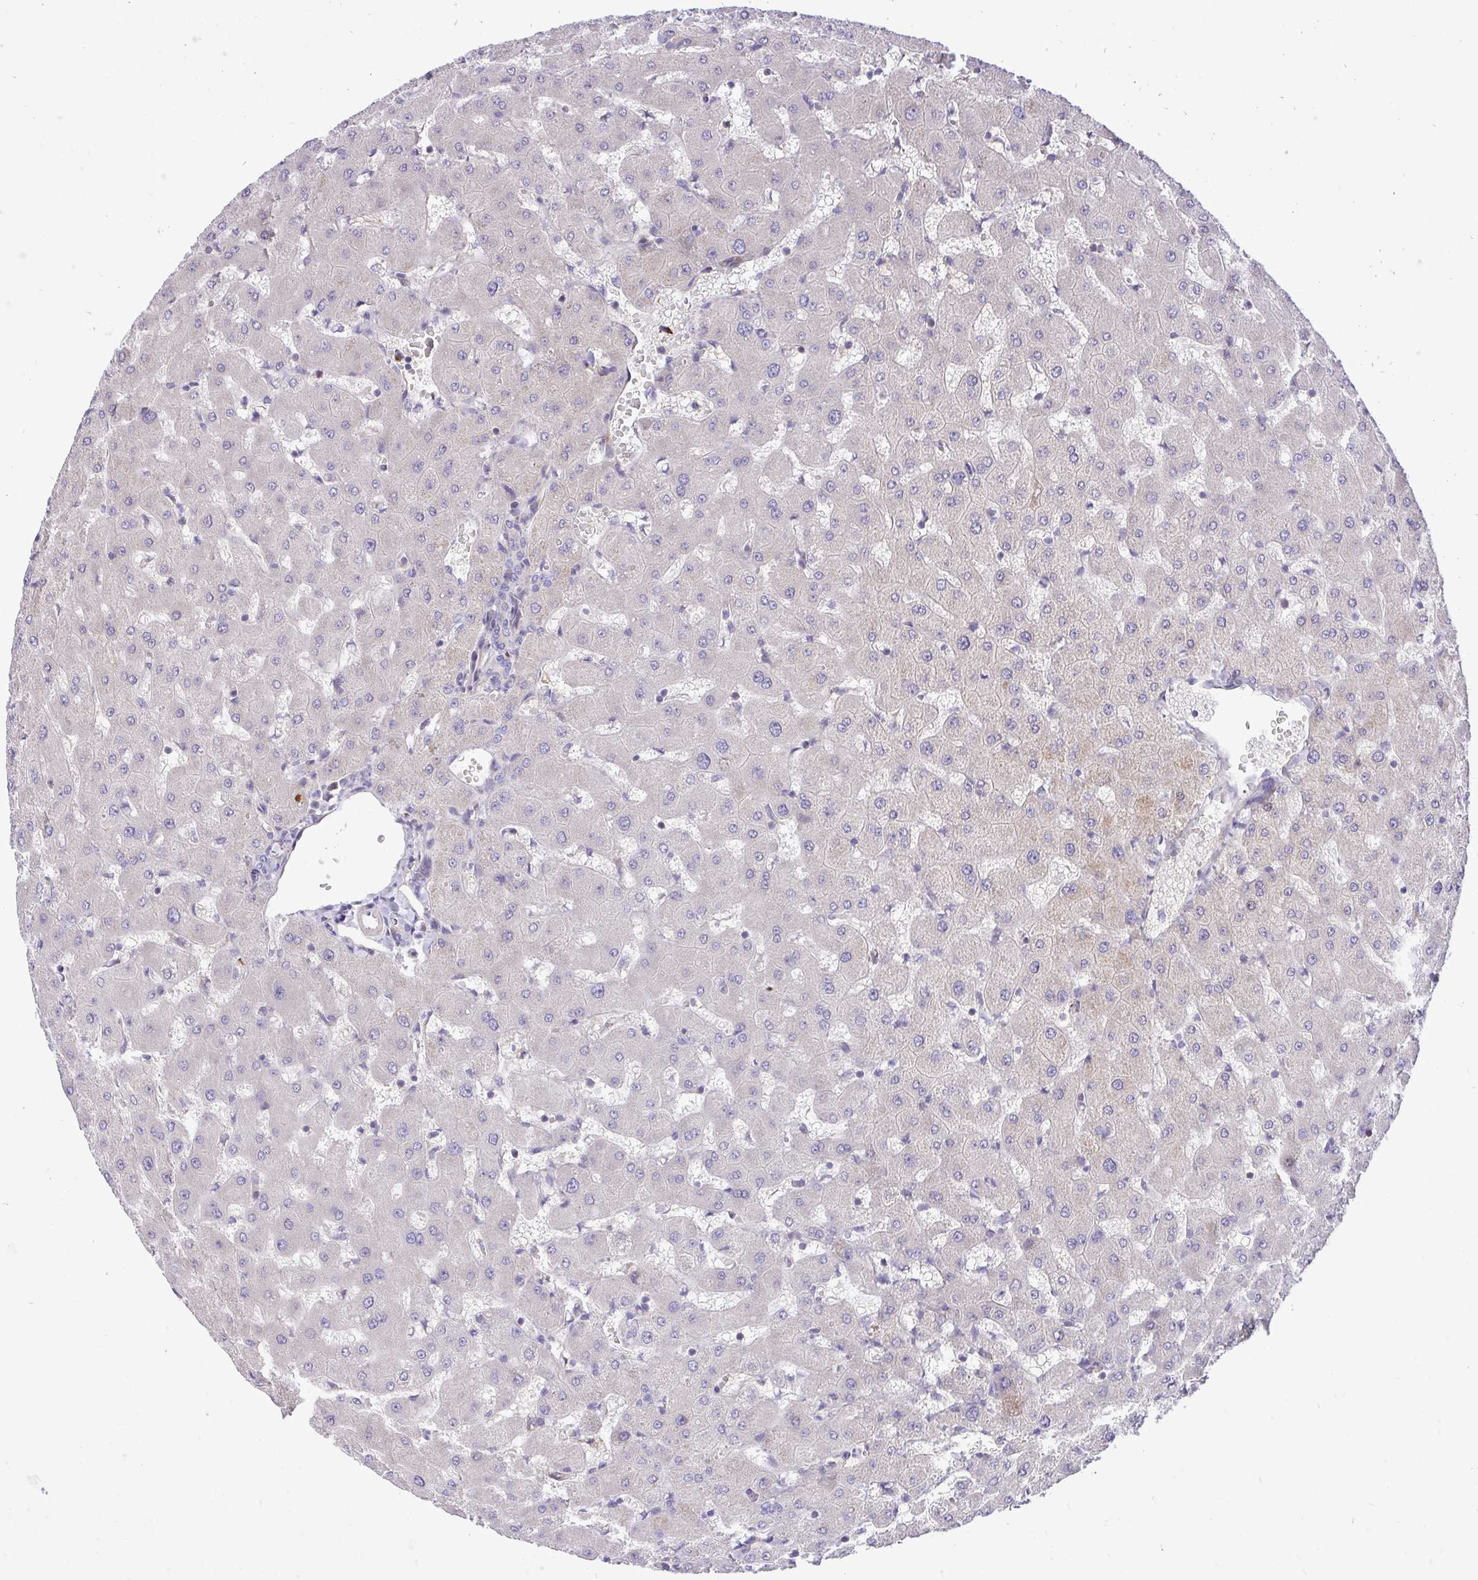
{"staining": {"intensity": "negative", "quantity": "none", "location": "none"}, "tissue": "liver", "cell_type": "Cholangiocytes", "image_type": "normal", "snomed": [{"axis": "morphology", "description": "Normal tissue, NOS"}, {"axis": "topography", "description": "Liver"}], "caption": "This is an IHC image of benign liver. There is no staining in cholangiocytes.", "gene": "ATP13A2", "patient": {"sex": "female", "age": 63}}